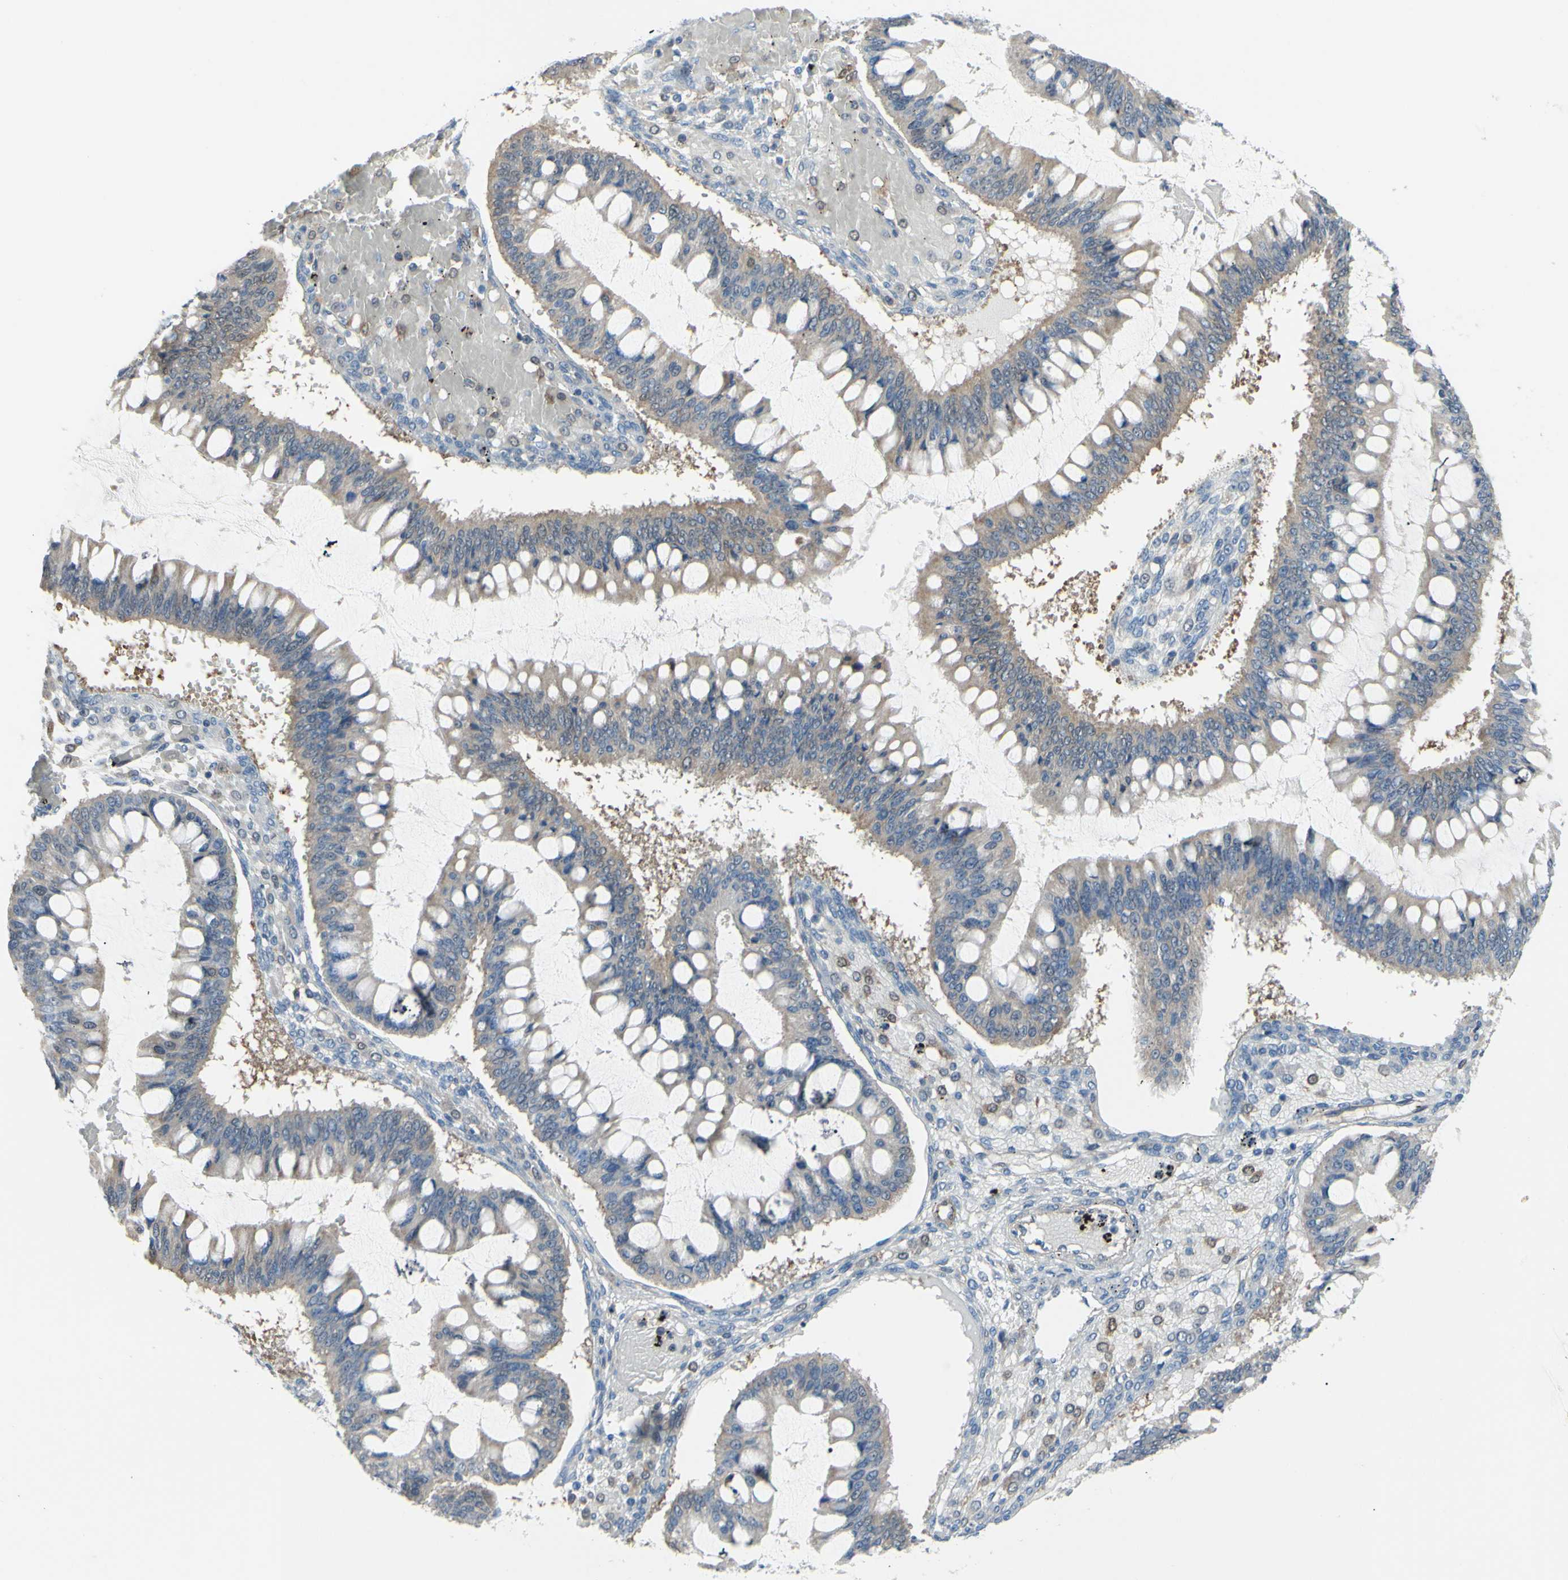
{"staining": {"intensity": "weak", "quantity": ">75%", "location": "cytoplasmic/membranous"}, "tissue": "ovarian cancer", "cell_type": "Tumor cells", "image_type": "cancer", "snomed": [{"axis": "morphology", "description": "Cystadenocarcinoma, mucinous, NOS"}, {"axis": "topography", "description": "Ovary"}], "caption": "Protein staining by IHC exhibits weak cytoplasmic/membranous positivity in approximately >75% of tumor cells in ovarian cancer (mucinous cystadenocarcinoma).", "gene": "UPK3B", "patient": {"sex": "female", "age": 73}}